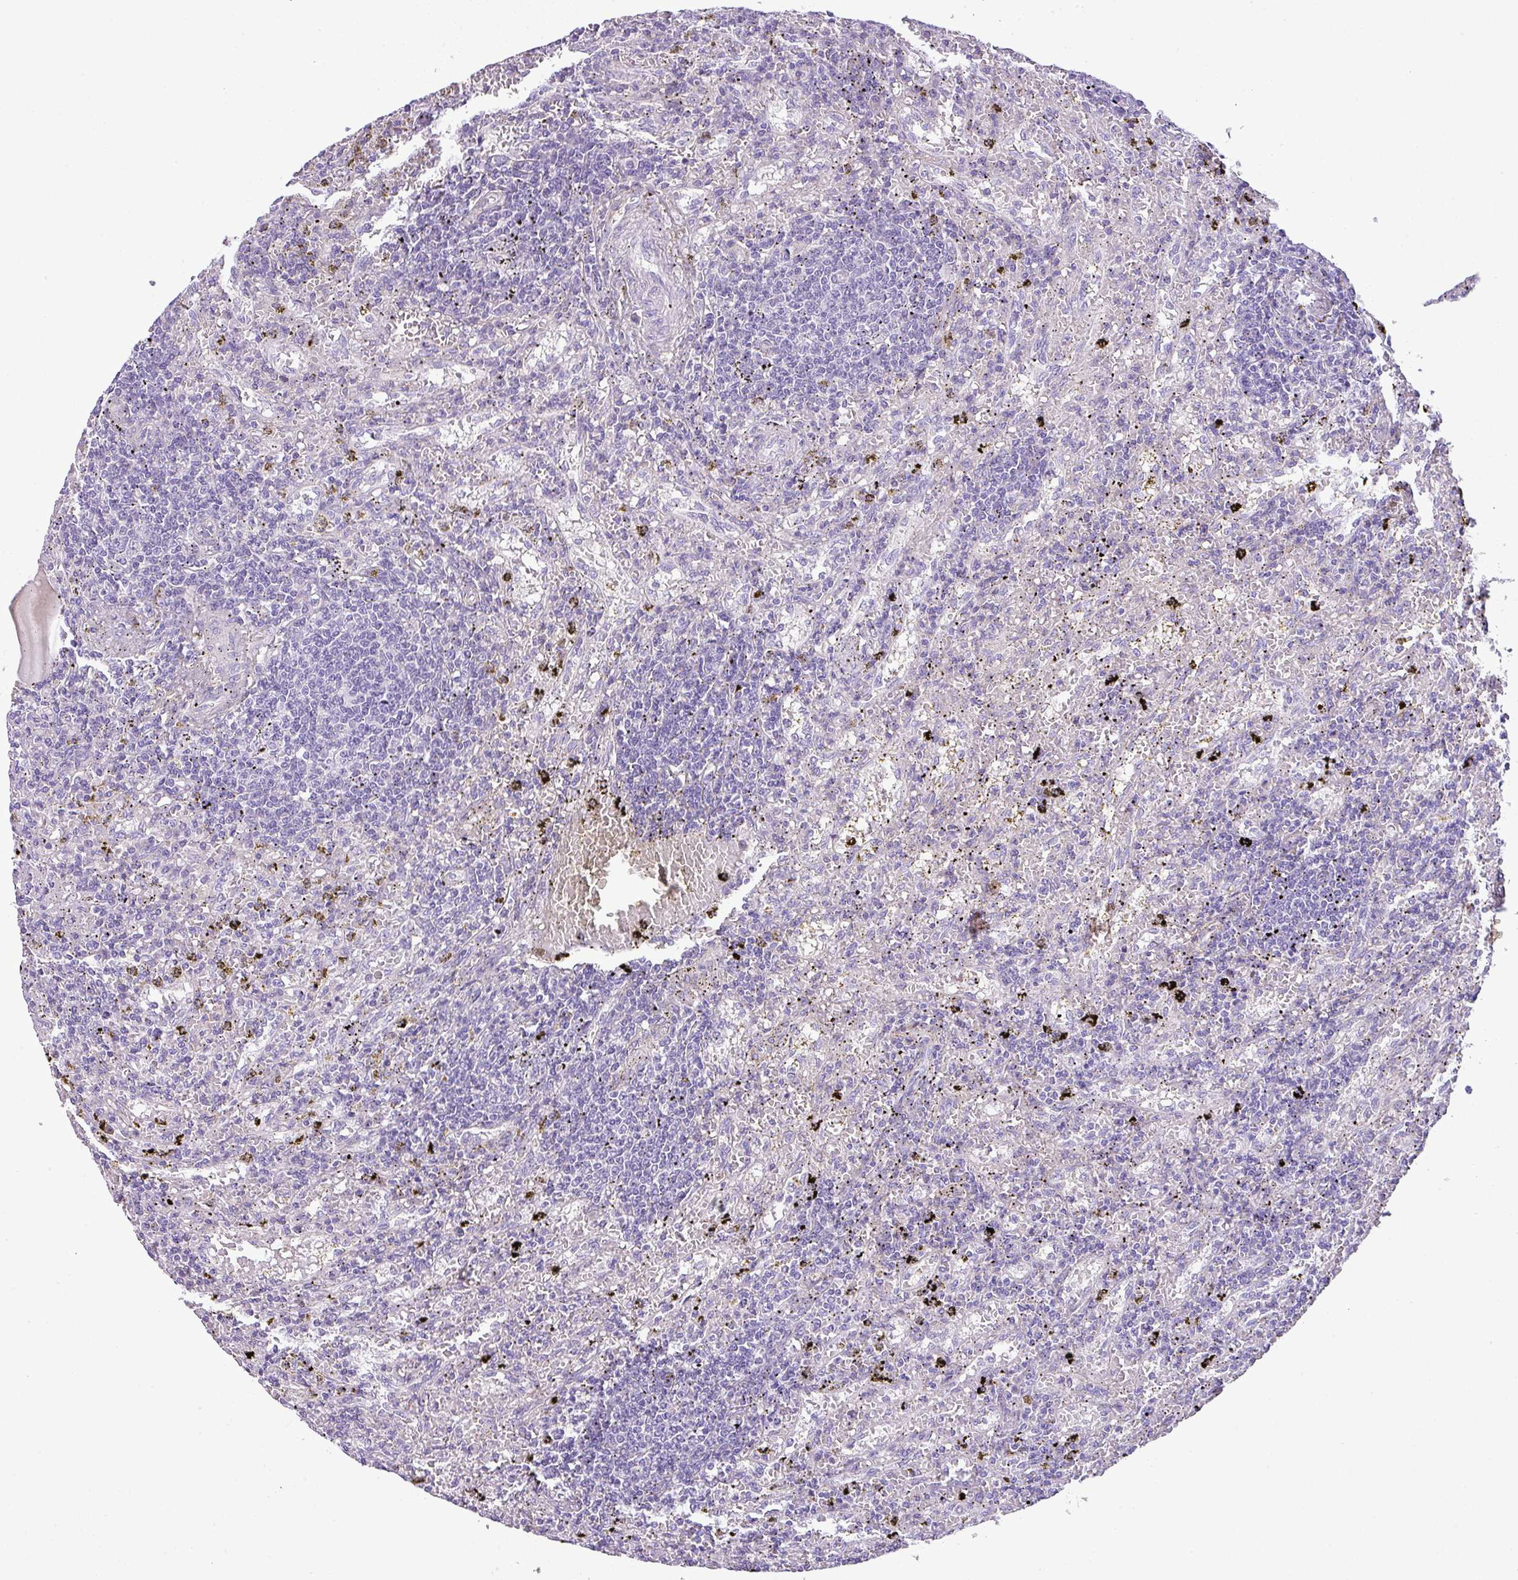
{"staining": {"intensity": "negative", "quantity": "none", "location": "none"}, "tissue": "lymphoma", "cell_type": "Tumor cells", "image_type": "cancer", "snomed": [{"axis": "morphology", "description": "Malignant lymphoma, non-Hodgkin's type, Low grade"}, {"axis": "topography", "description": "Spleen"}], "caption": "Lymphoma was stained to show a protein in brown. There is no significant staining in tumor cells.", "gene": "PARD6G", "patient": {"sex": "male", "age": 76}}